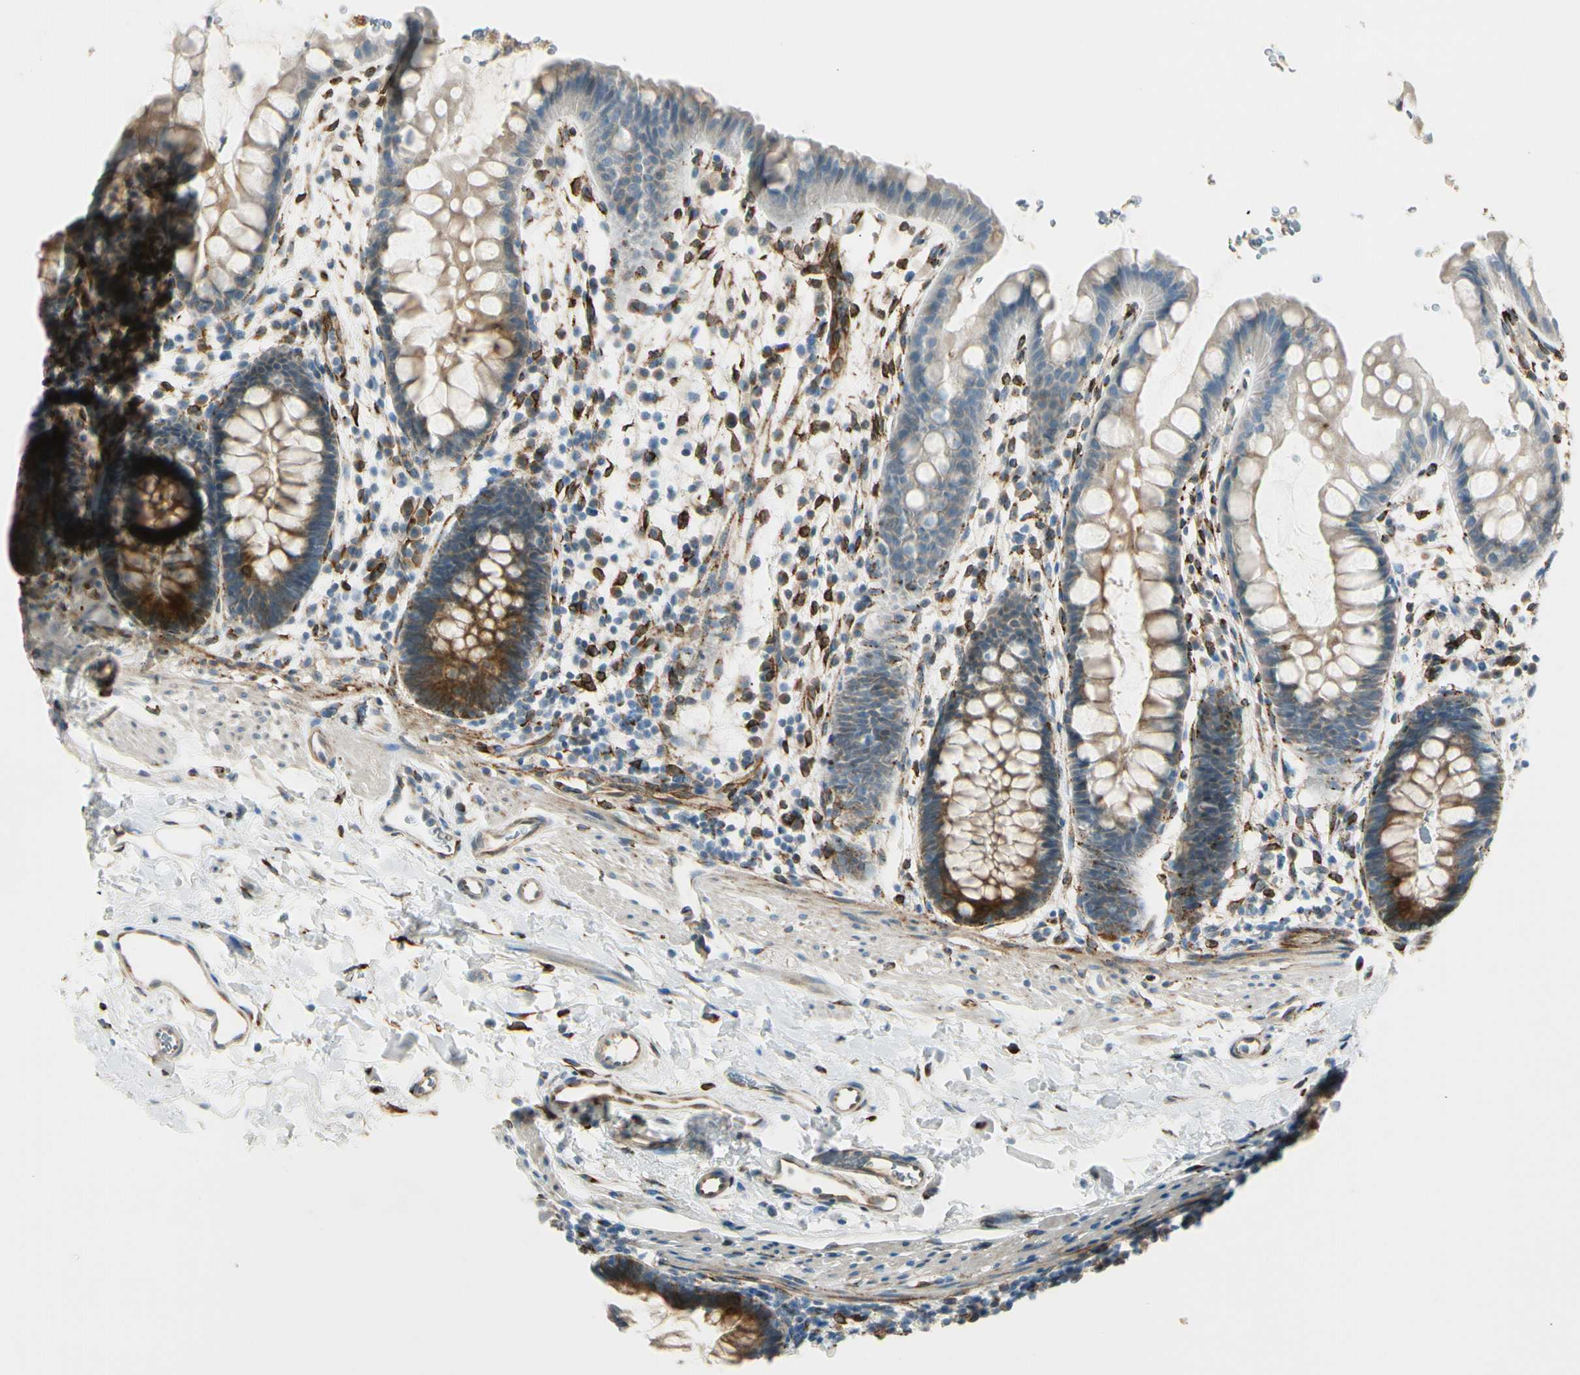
{"staining": {"intensity": "moderate", "quantity": ">75%", "location": "cytoplasmic/membranous"}, "tissue": "rectum", "cell_type": "Glandular cells", "image_type": "normal", "snomed": [{"axis": "morphology", "description": "Normal tissue, NOS"}, {"axis": "topography", "description": "Rectum"}], "caption": "Moderate cytoplasmic/membranous expression for a protein is present in about >75% of glandular cells of normal rectum using immunohistochemistry.", "gene": "FKBP7", "patient": {"sex": "female", "age": 24}}